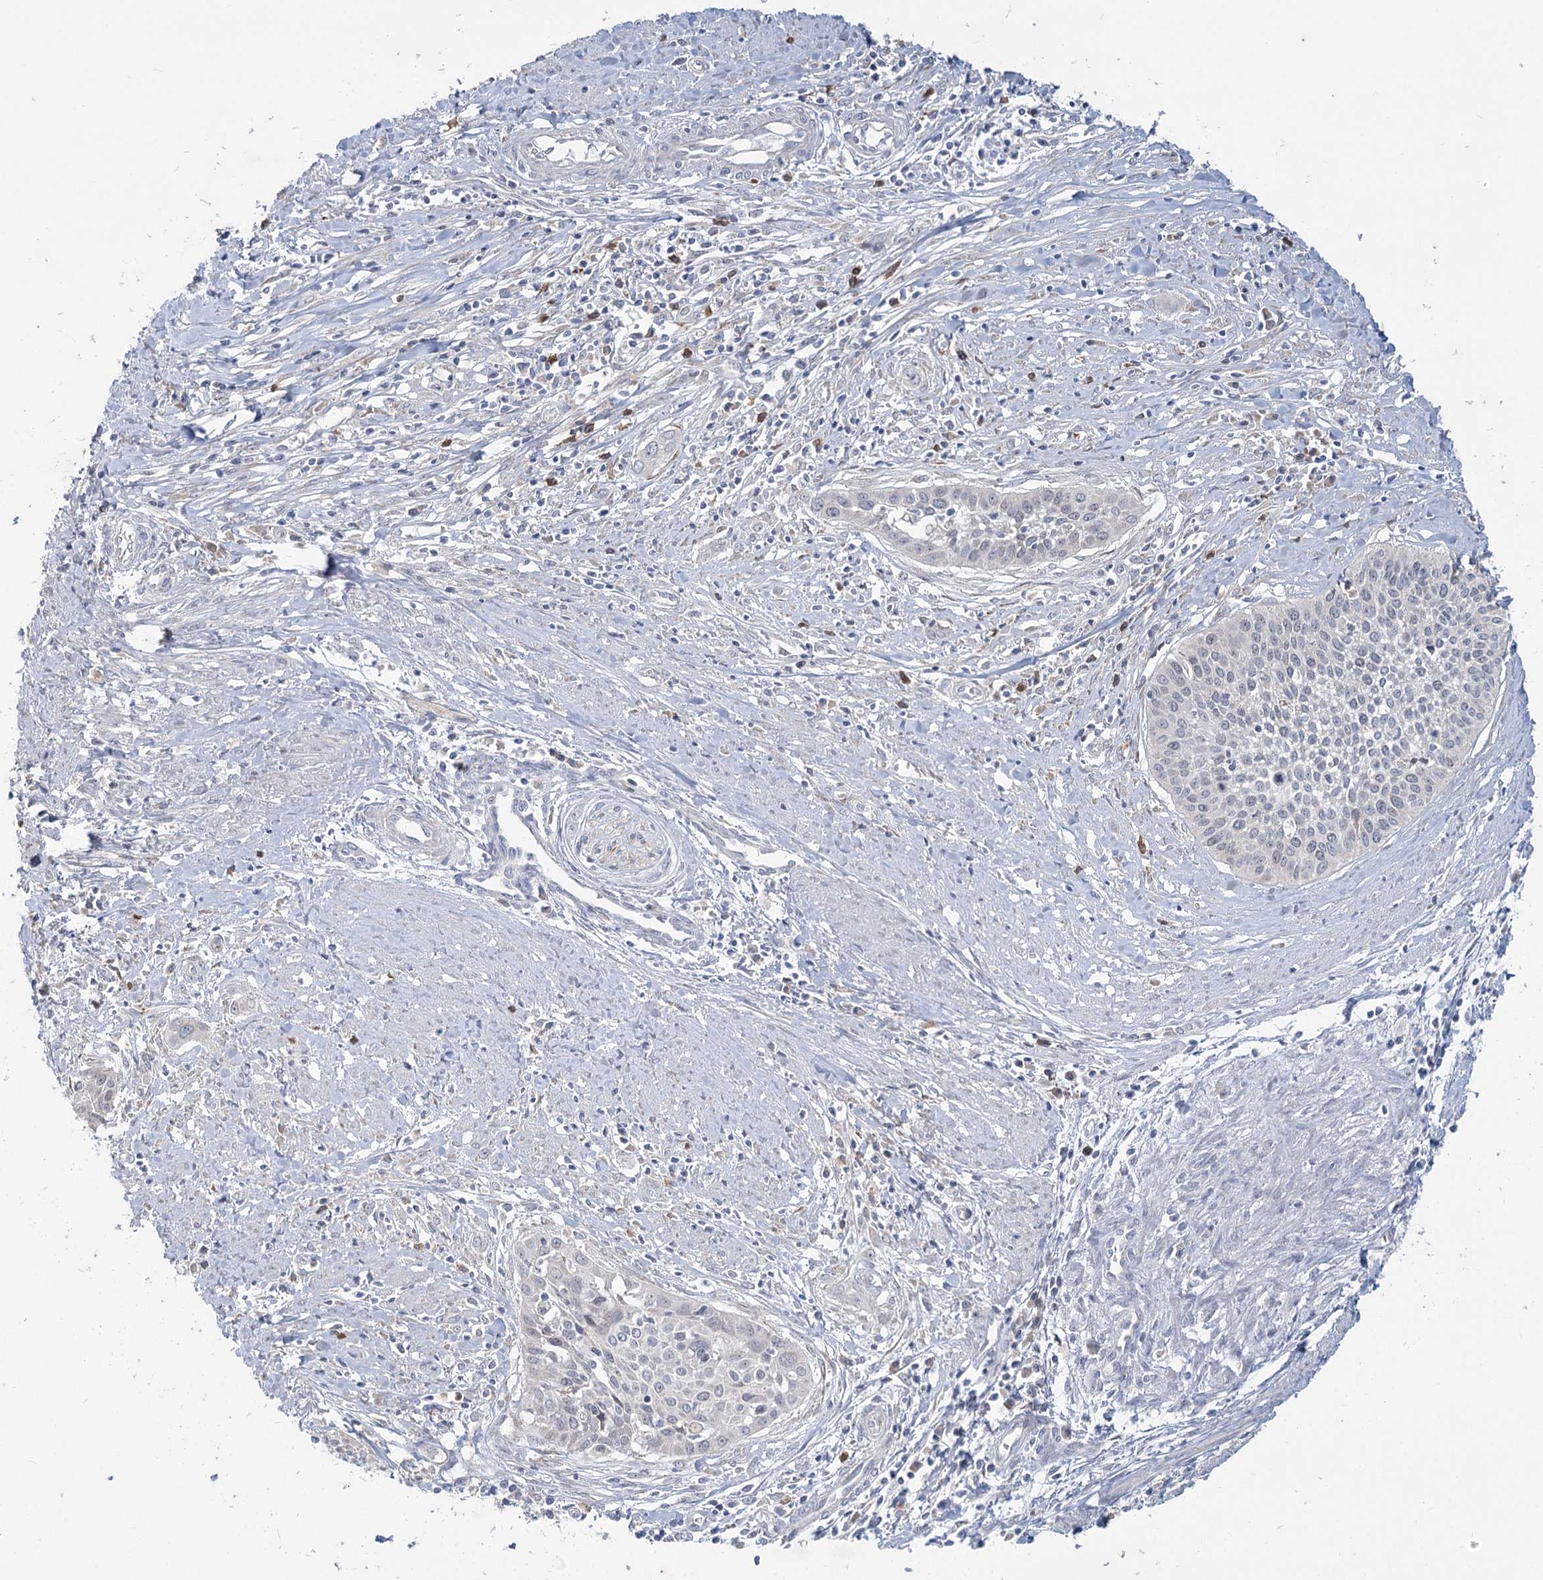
{"staining": {"intensity": "negative", "quantity": "none", "location": "none"}, "tissue": "cervical cancer", "cell_type": "Tumor cells", "image_type": "cancer", "snomed": [{"axis": "morphology", "description": "Squamous cell carcinoma, NOS"}, {"axis": "topography", "description": "Cervix"}], "caption": "This is a photomicrograph of immunohistochemistry (IHC) staining of cervical squamous cell carcinoma, which shows no positivity in tumor cells.", "gene": "PLA2G12A", "patient": {"sex": "female", "age": 34}}